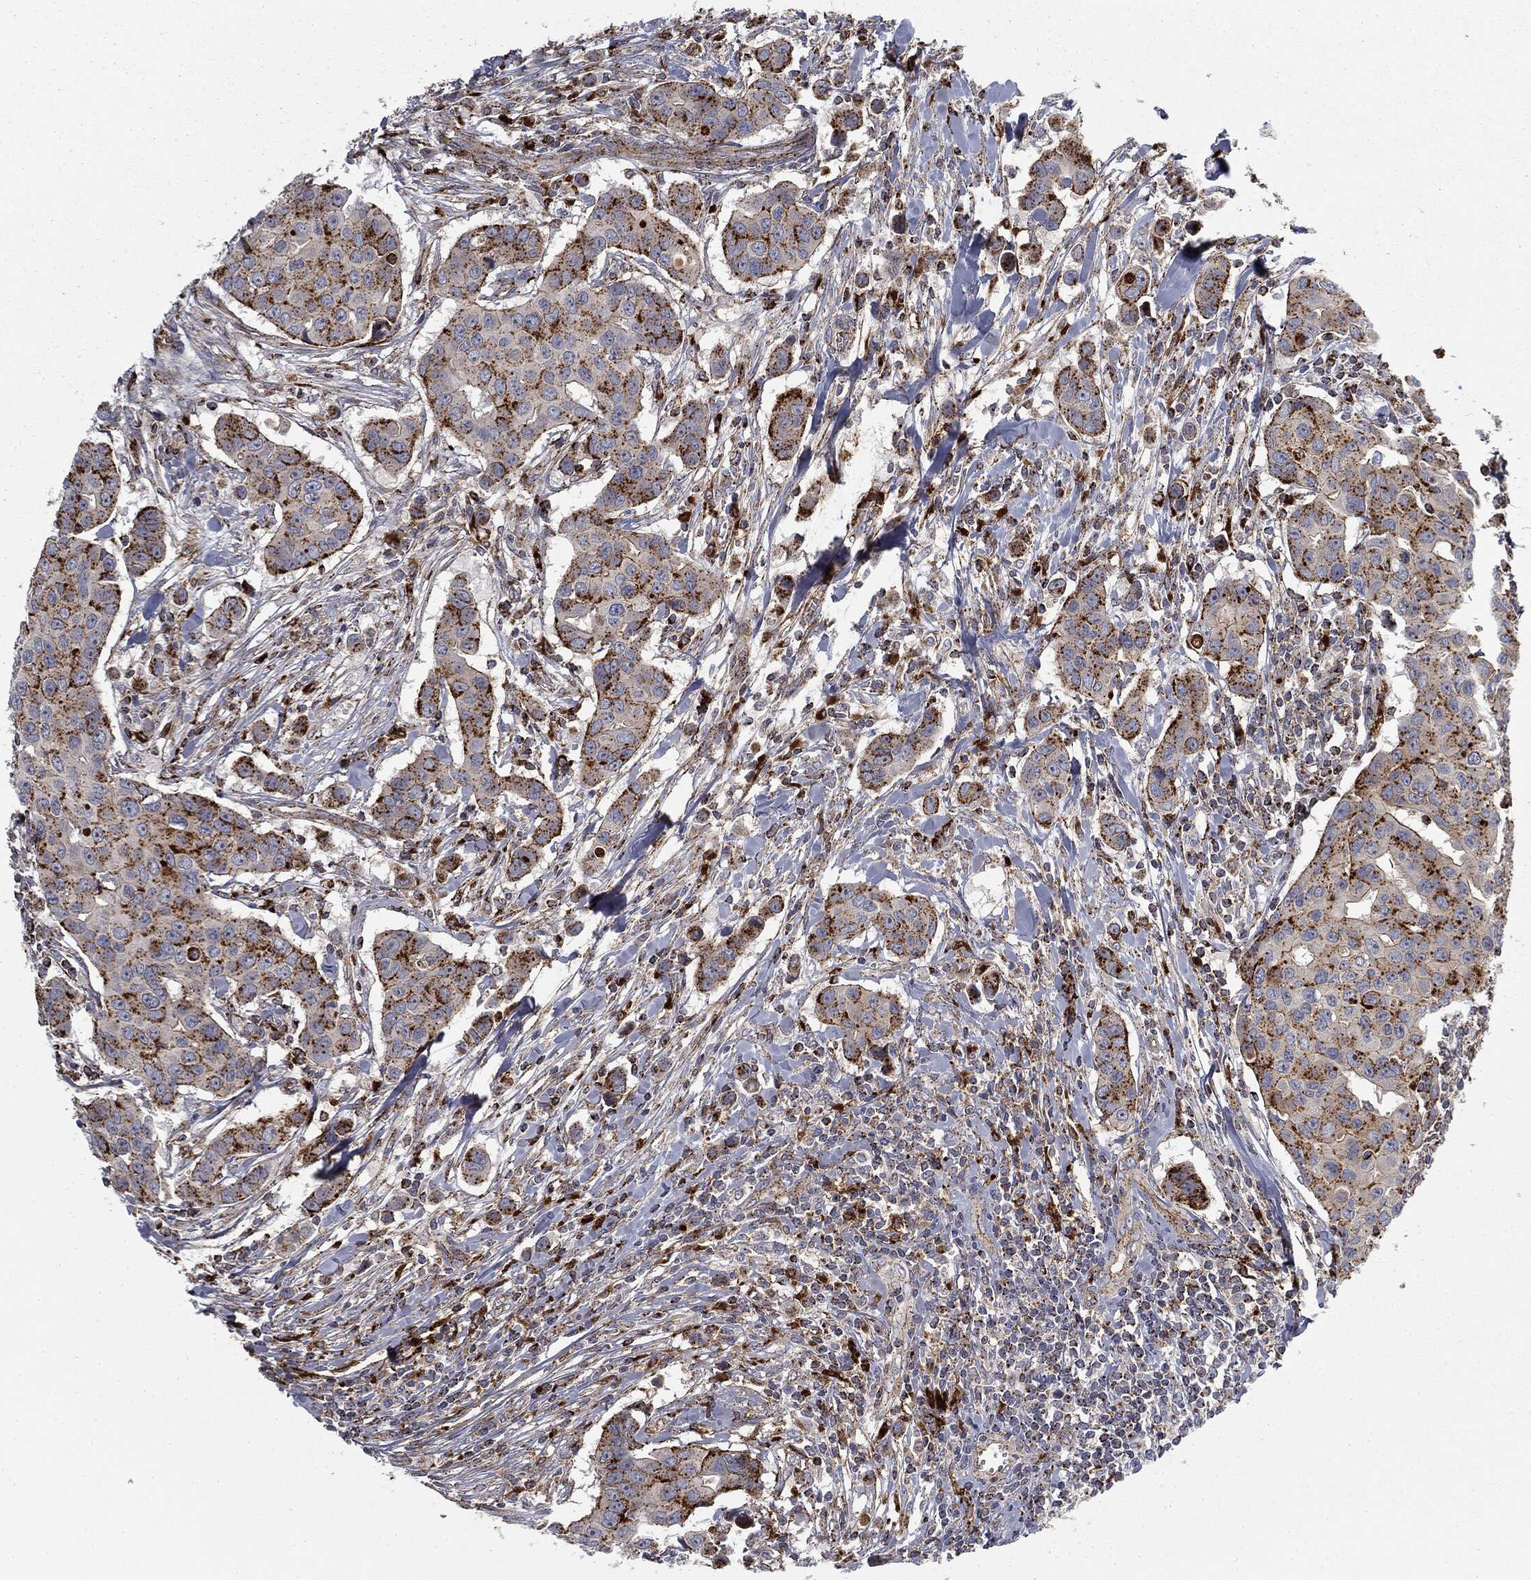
{"staining": {"intensity": "strong", "quantity": ">75%", "location": "cytoplasmic/membranous"}, "tissue": "breast cancer", "cell_type": "Tumor cells", "image_type": "cancer", "snomed": [{"axis": "morphology", "description": "Duct carcinoma"}, {"axis": "topography", "description": "Breast"}], "caption": "Immunohistochemistry micrograph of breast intraductal carcinoma stained for a protein (brown), which shows high levels of strong cytoplasmic/membranous staining in approximately >75% of tumor cells.", "gene": "CTSA", "patient": {"sex": "female", "age": 24}}